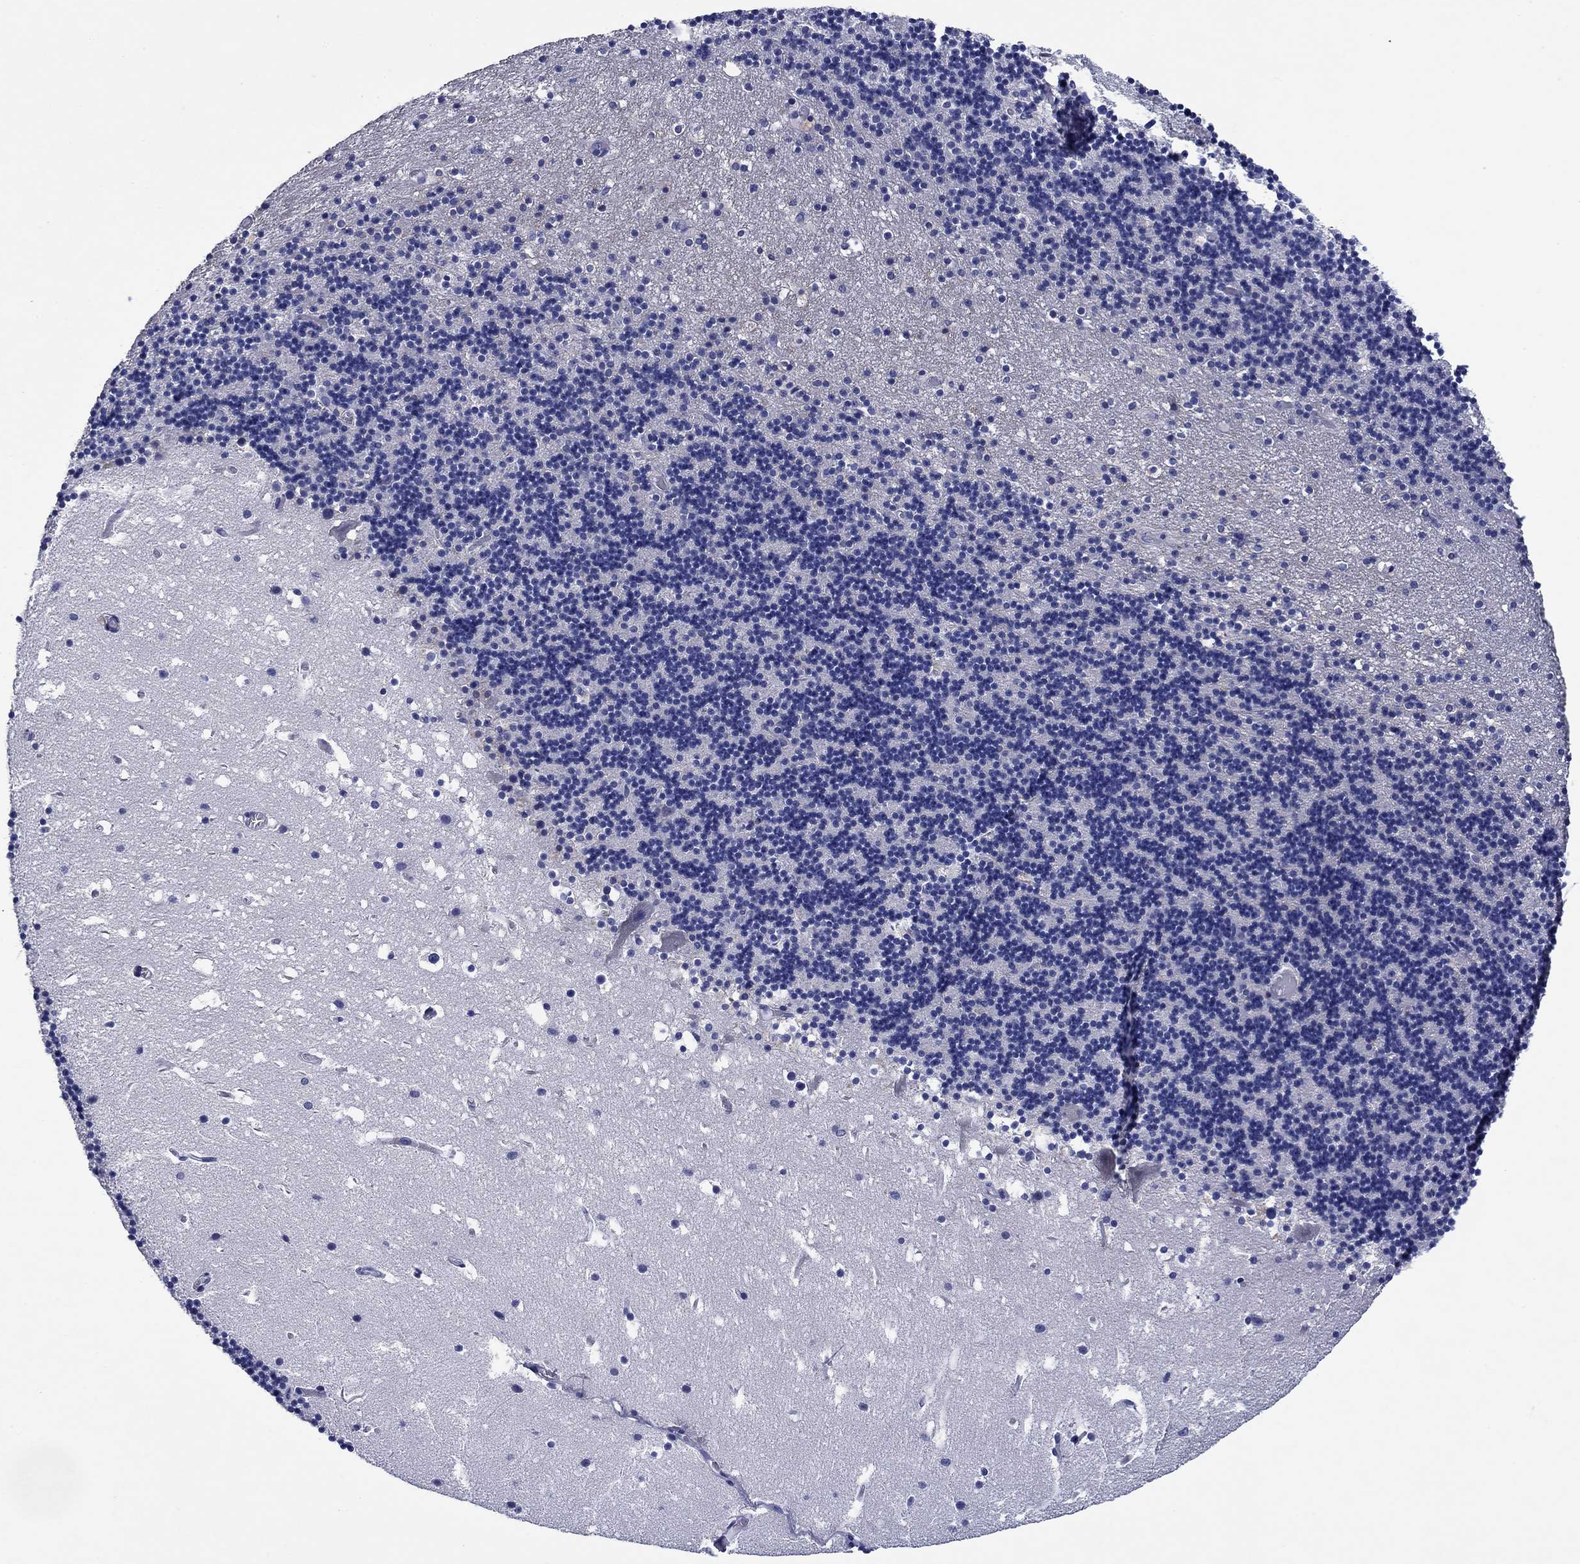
{"staining": {"intensity": "negative", "quantity": "none", "location": "none"}, "tissue": "cerebellum", "cell_type": "Cells in granular layer", "image_type": "normal", "snomed": [{"axis": "morphology", "description": "Normal tissue, NOS"}, {"axis": "topography", "description": "Cerebellum"}], "caption": "IHC histopathology image of normal cerebellum stained for a protein (brown), which demonstrates no expression in cells in granular layer. (Brightfield microscopy of DAB immunohistochemistry (IHC) at high magnification).", "gene": "HDC", "patient": {"sex": "male", "age": 37}}